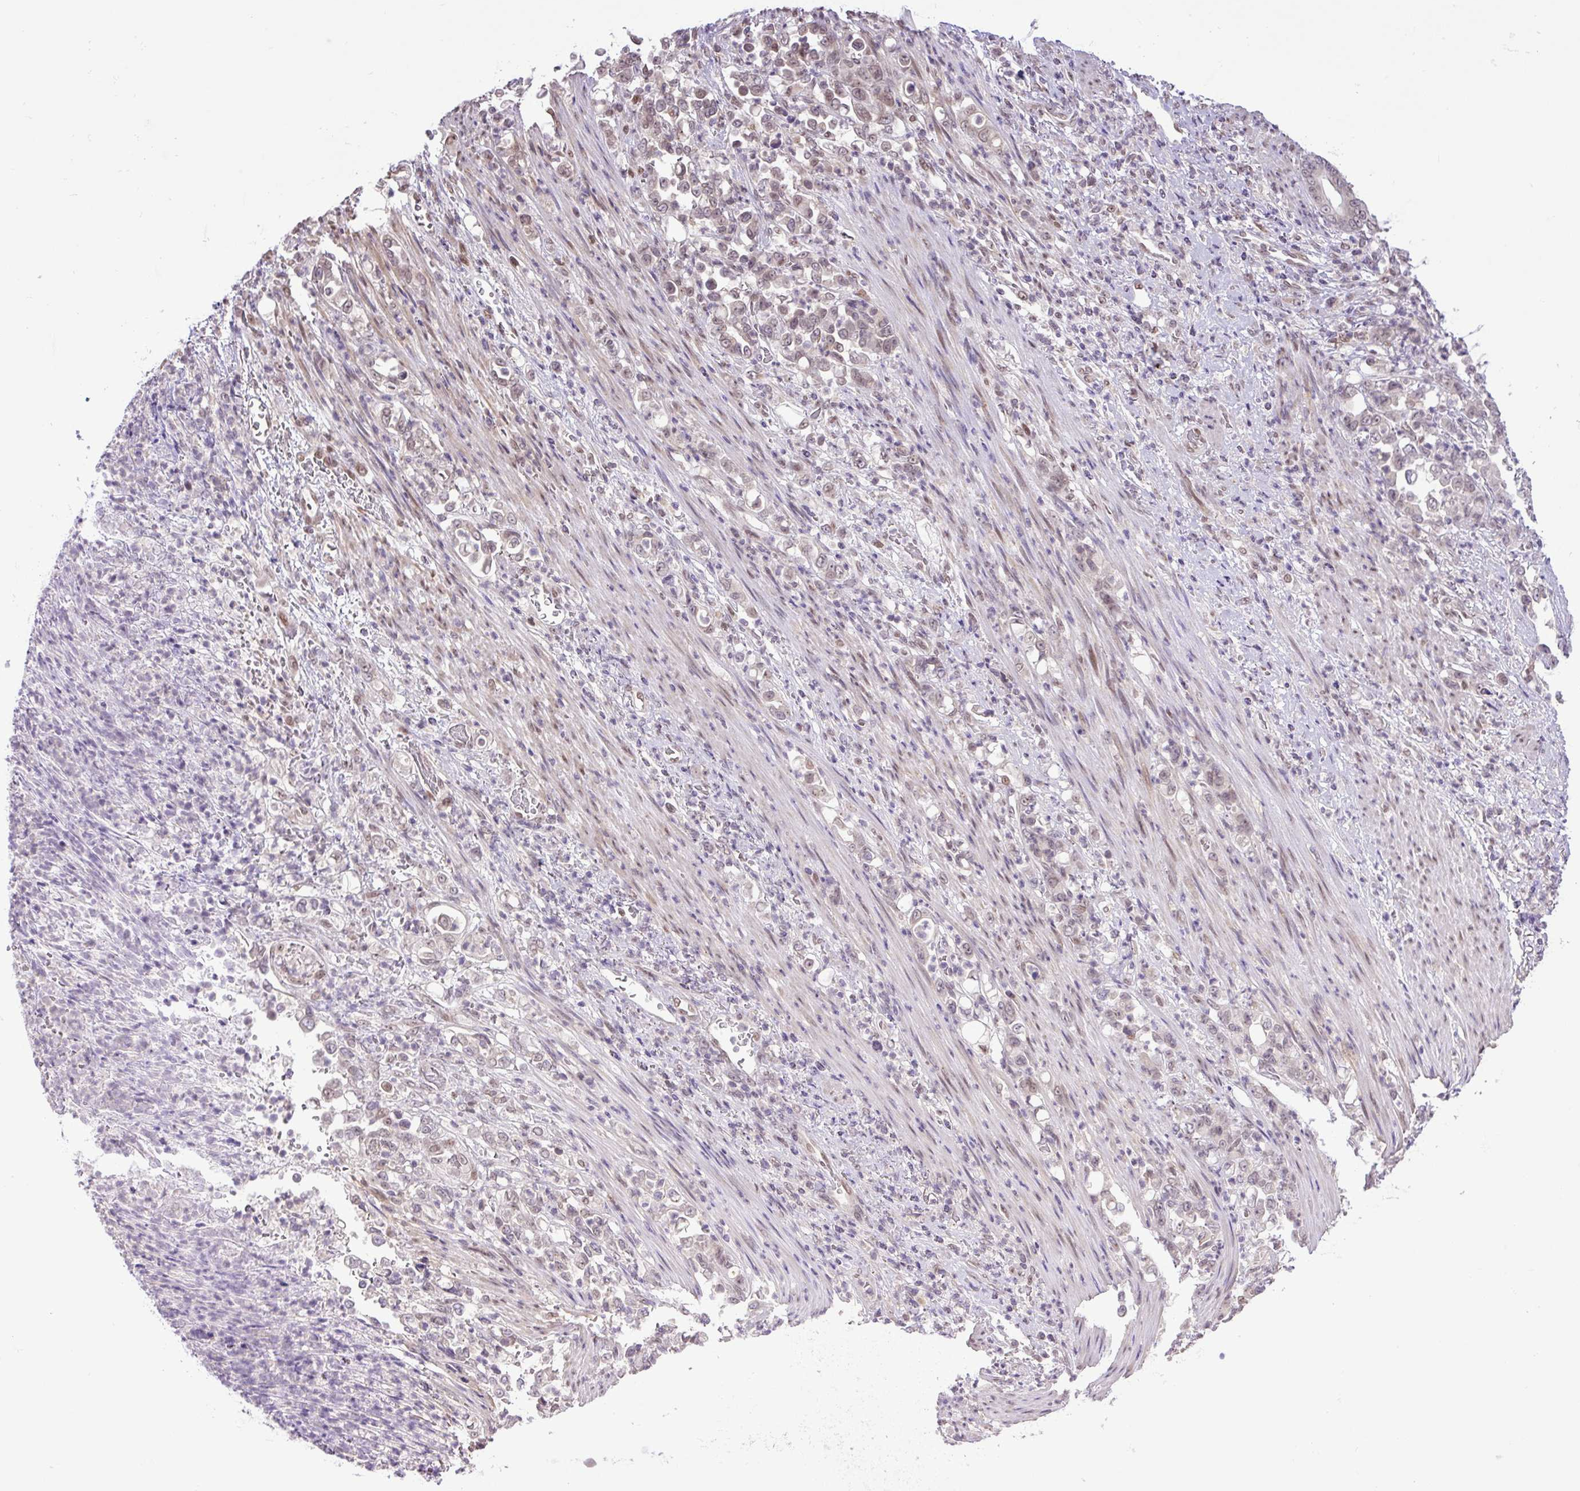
{"staining": {"intensity": "weak", "quantity": ">75%", "location": "nuclear"}, "tissue": "stomach cancer", "cell_type": "Tumor cells", "image_type": "cancer", "snomed": [{"axis": "morphology", "description": "Normal tissue, NOS"}, {"axis": "morphology", "description": "Adenocarcinoma, NOS"}, {"axis": "topography", "description": "Stomach"}], "caption": "An image showing weak nuclear expression in about >75% of tumor cells in adenocarcinoma (stomach), as visualized by brown immunohistochemical staining.", "gene": "KPNA1", "patient": {"sex": "female", "age": 79}}